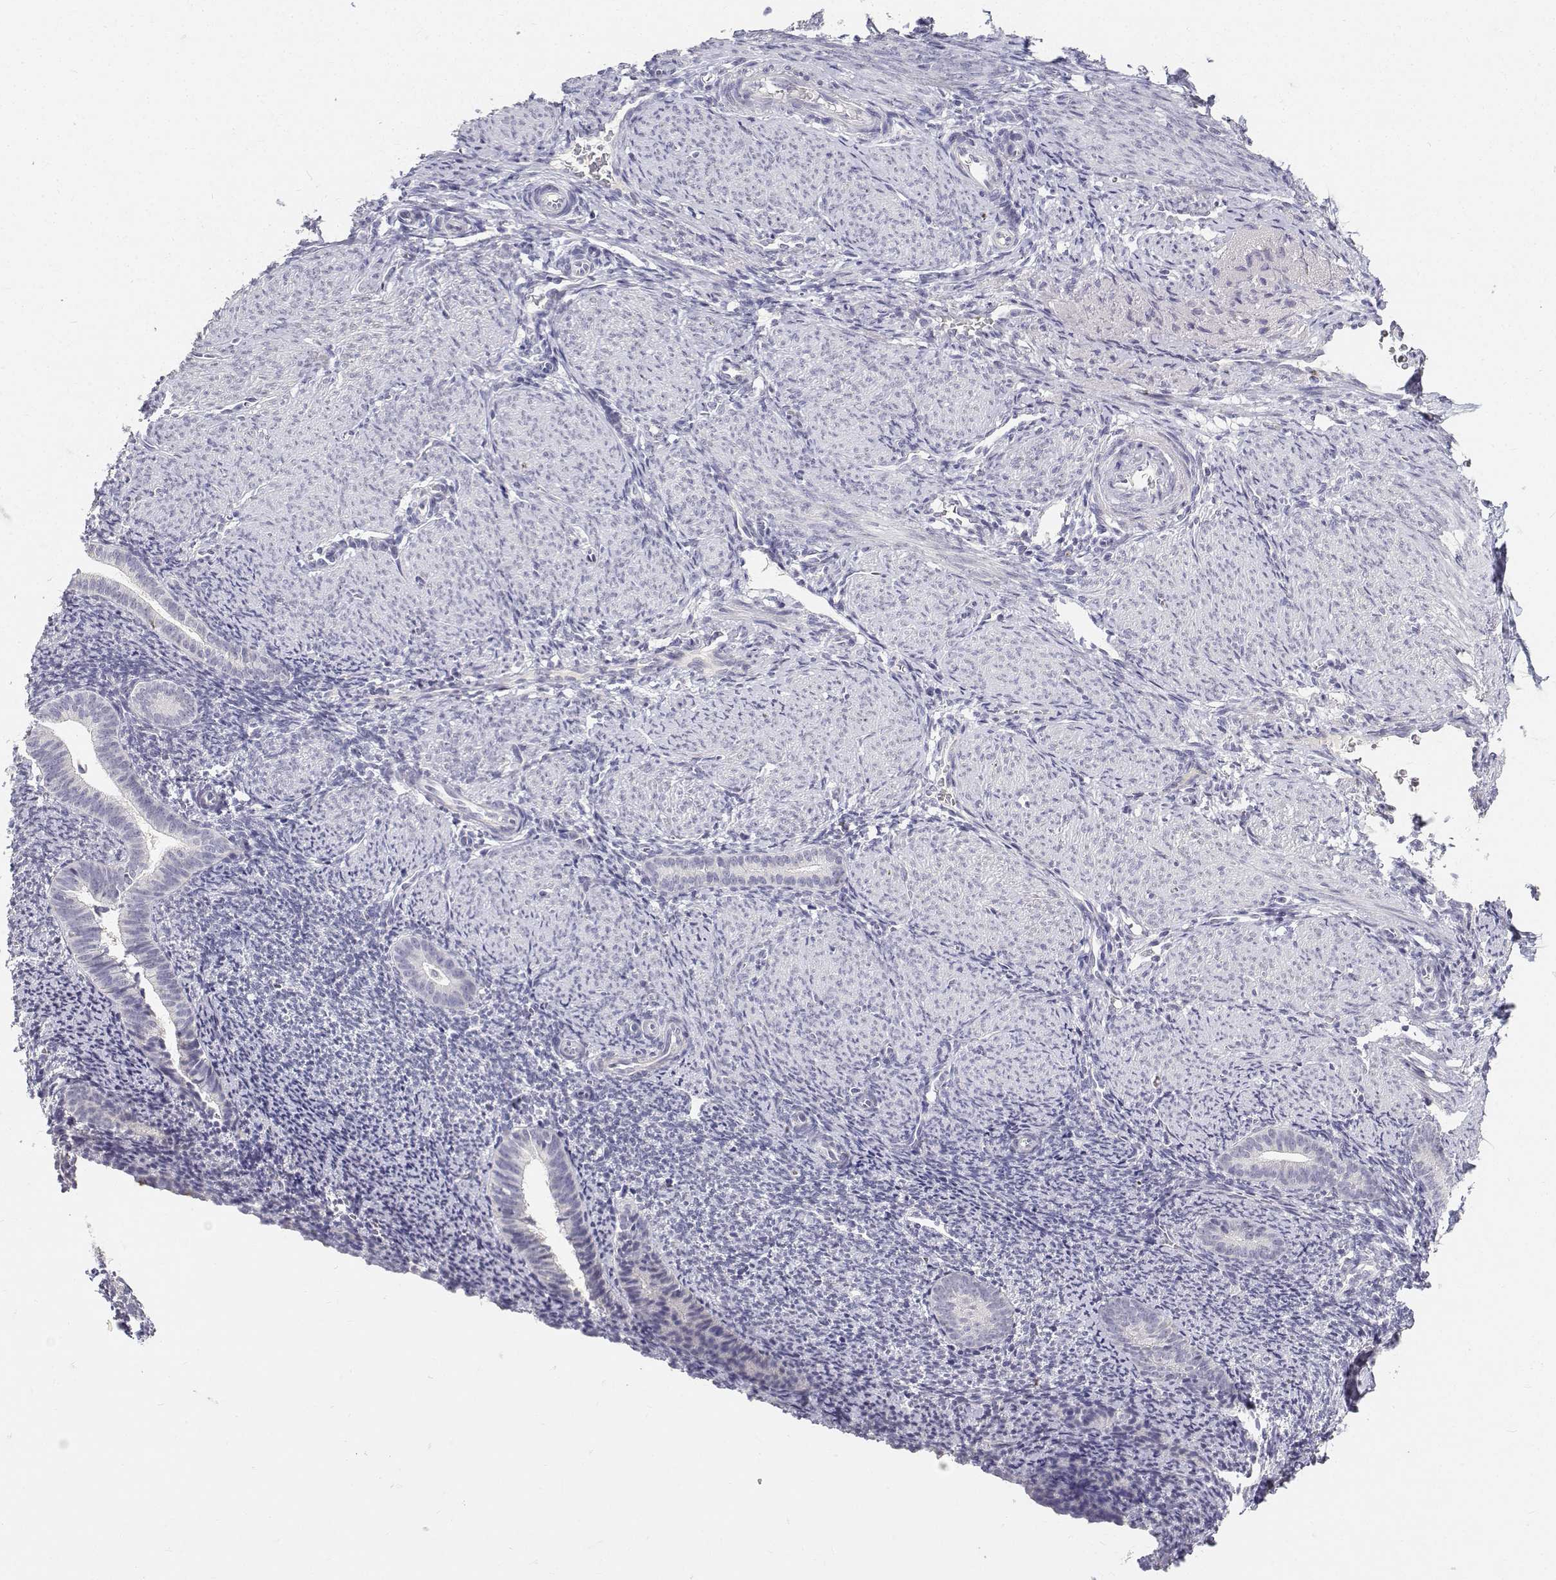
{"staining": {"intensity": "negative", "quantity": "none", "location": "none"}, "tissue": "endometrium", "cell_type": "Cells in endometrial stroma", "image_type": "normal", "snomed": [{"axis": "morphology", "description": "Normal tissue, NOS"}, {"axis": "topography", "description": "Endometrium"}], "caption": "An immunohistochemistry (IHC) micrograph of unremarkable endometrium is shown. There is no staining in cells in endometrial stroma of endometrium.", "gene": "PAEP", "patient": {"sex": "female", "age": 39}}